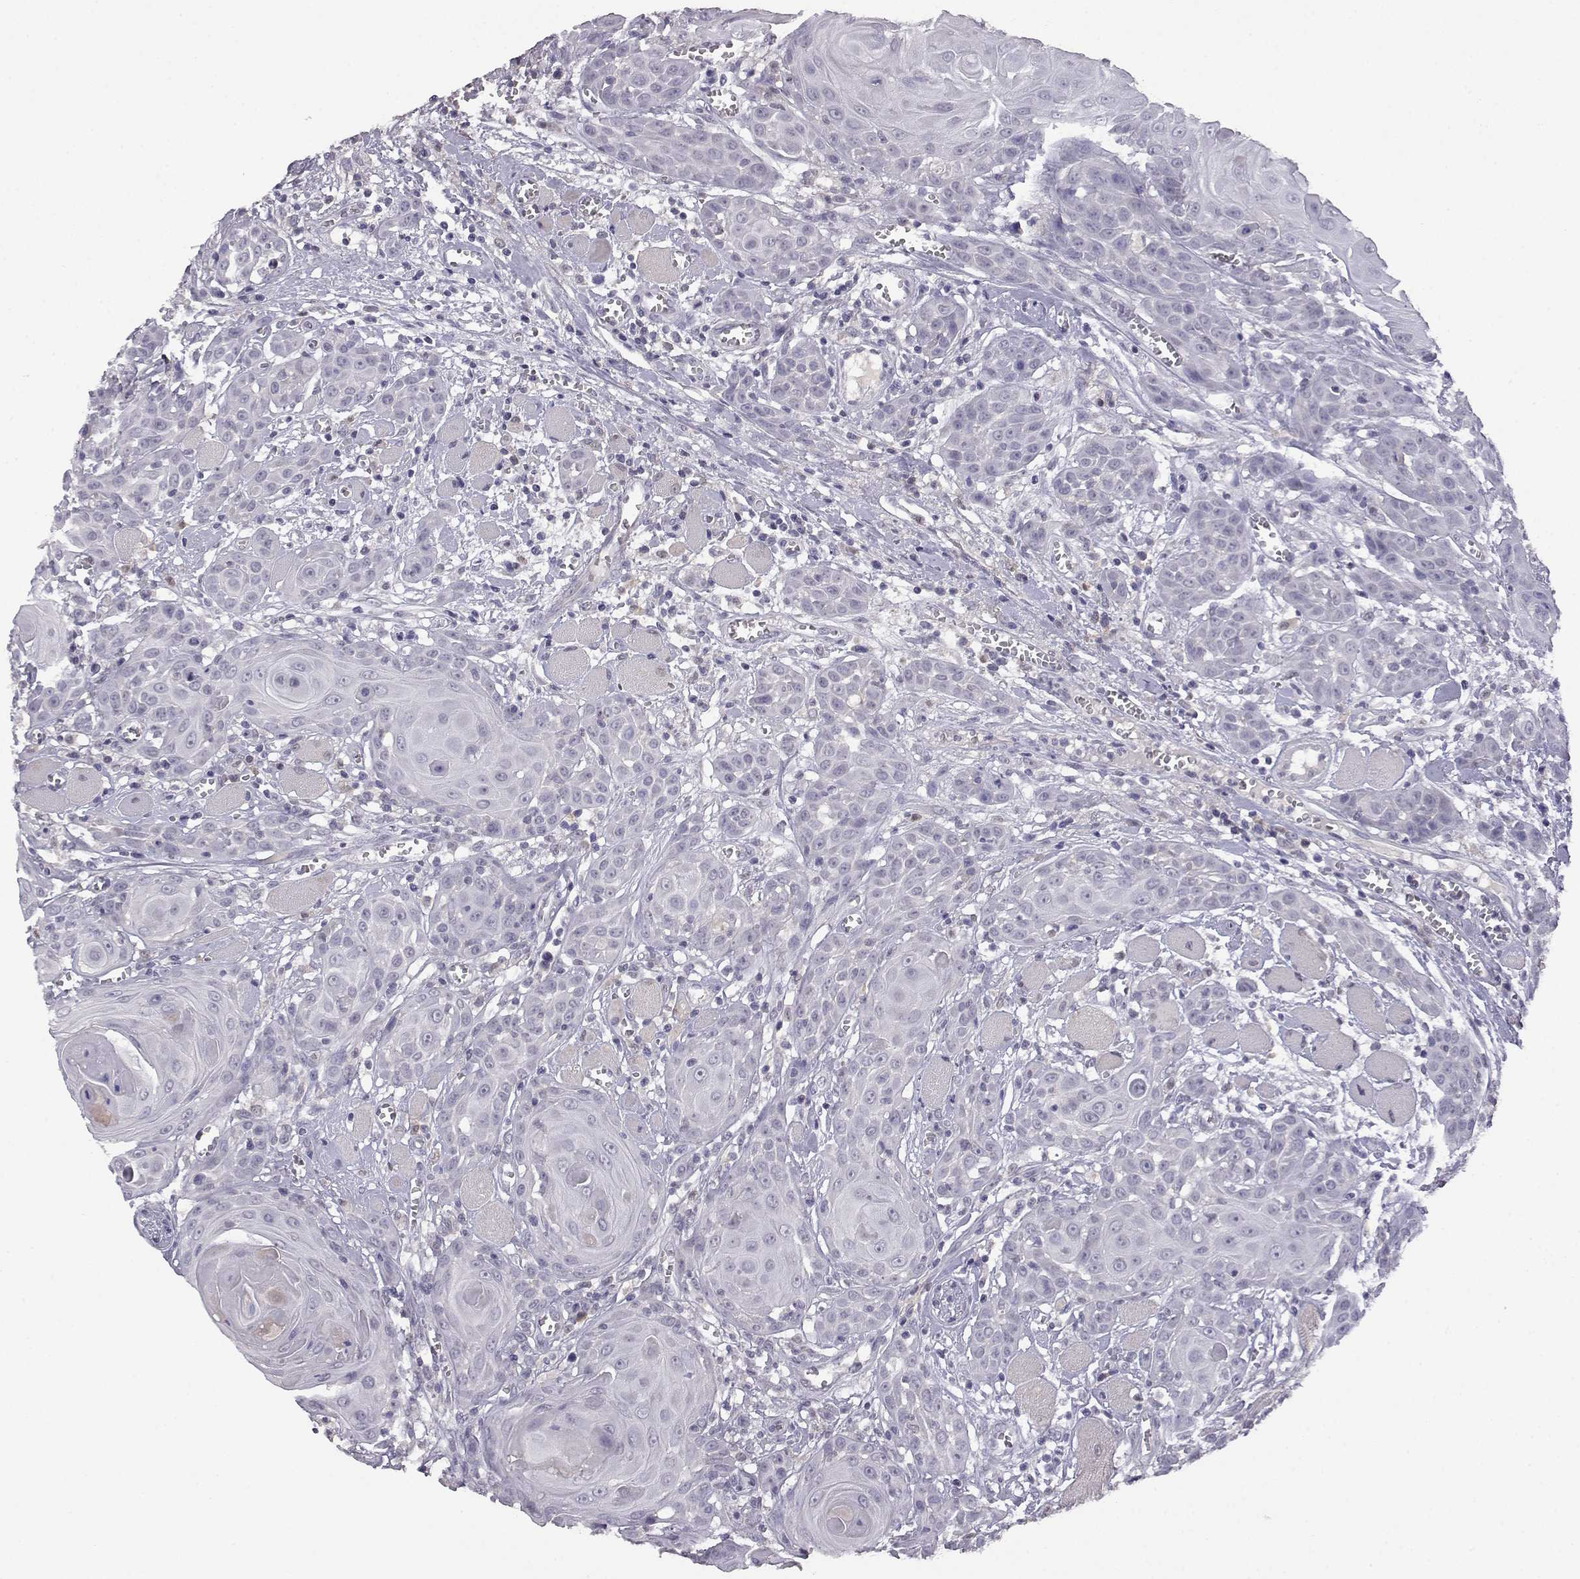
{"staining": {"intensity": "negative", "quantity": "none", "location": "none"}, "tissue": "head and neck cancer", "cell_type": "Tumor cells", "image_type": "cancer", "snomed": [{"axis": "morphology", "description": "Squamous cell carcinoma, NOS"}, {"axis": "topography", "description": "Head-Neck"}], "caption": "Tumor cells show no significant protein staining in squamous cell carcinoma (head and neck).", "gene": "AKR1B1", "patient": {"sex": "female", "age": 80}}